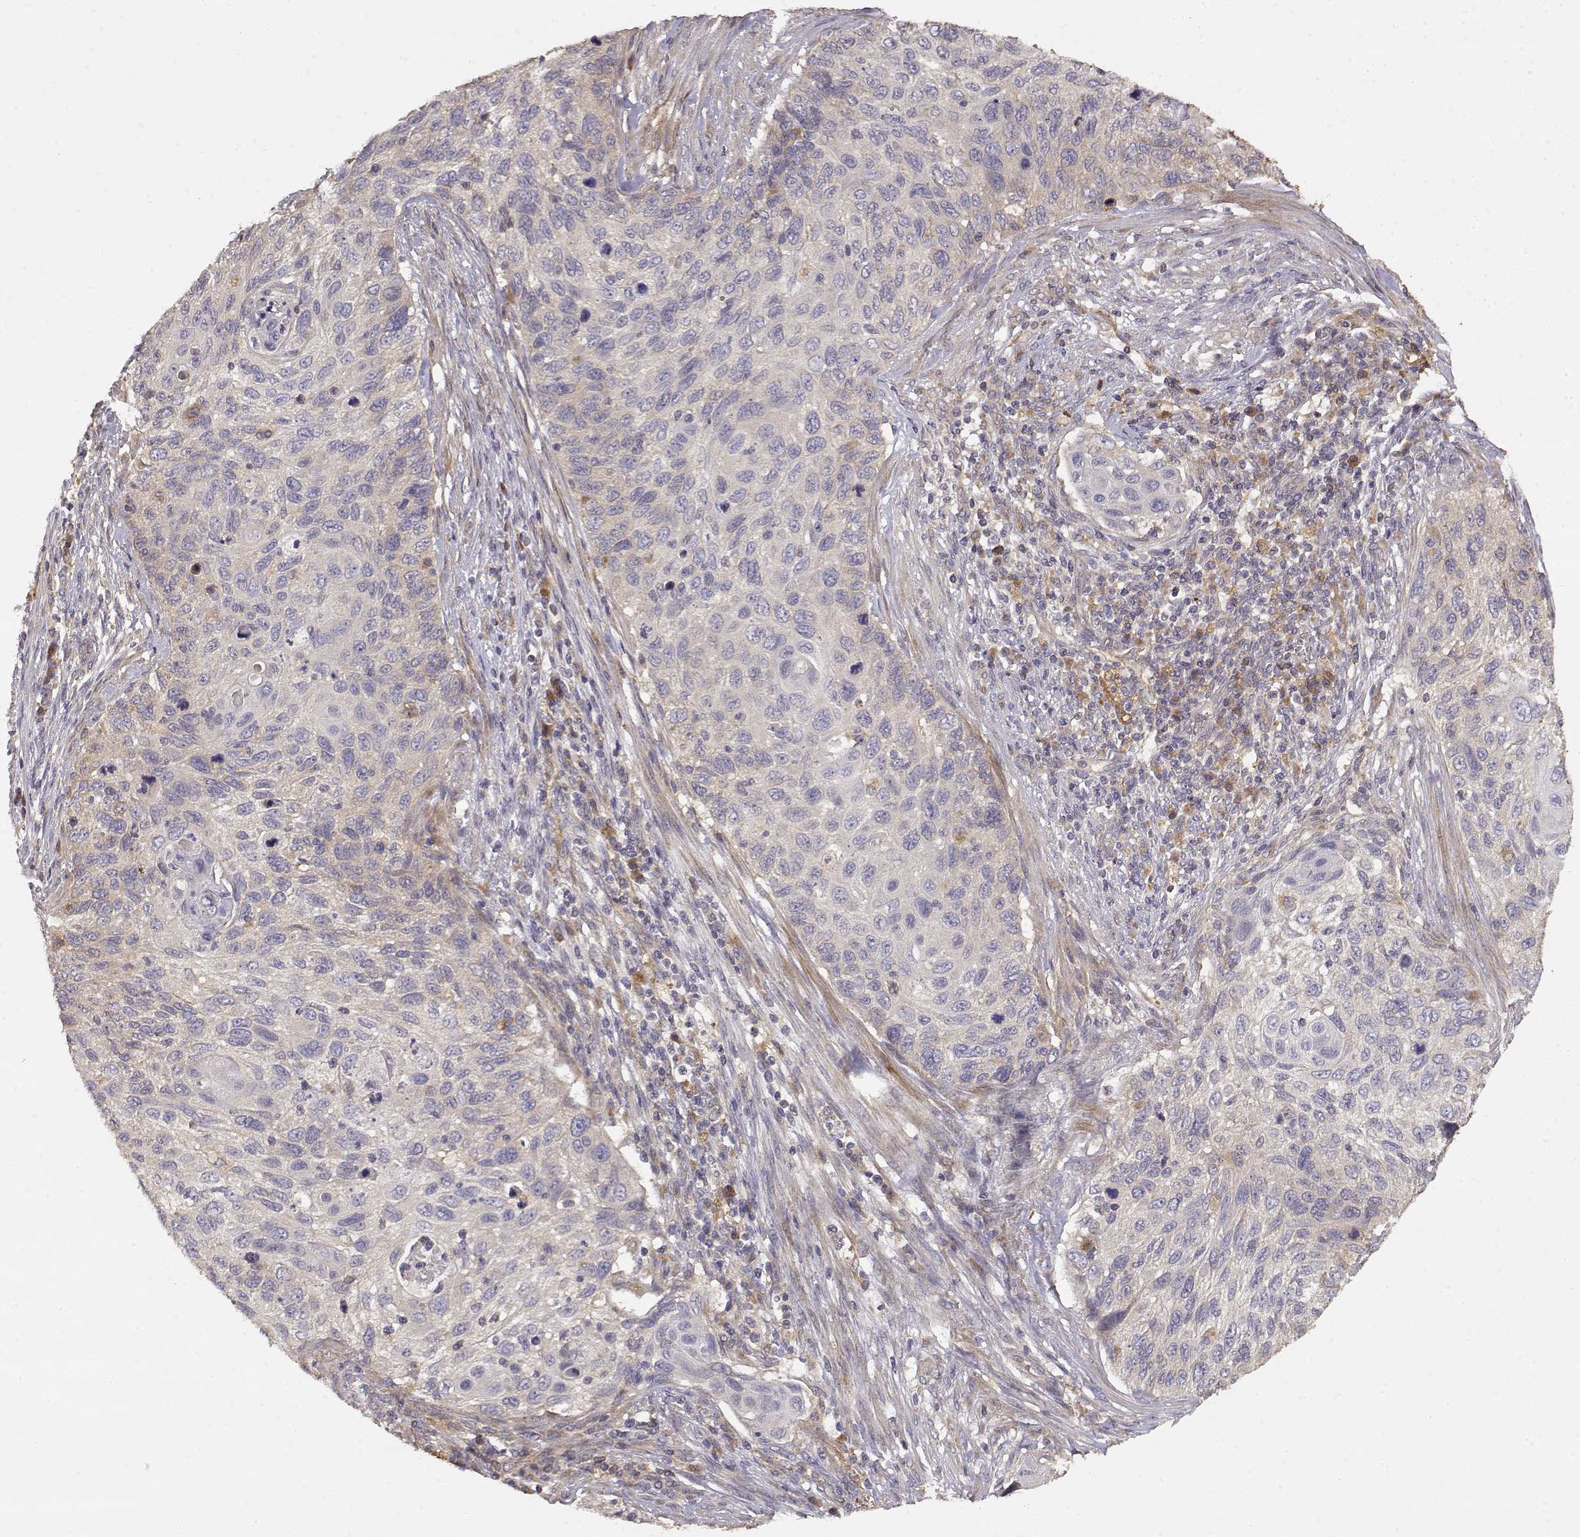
{"staining": {"intensity": "negative", "quantity": "none", "location": "none"}, "tissue": "cervical cancer", "cell_type": "Tumor cells", "image_type": "cancer", "snomed": [{"axis": "morphology", "description": "Squamous cell carcinoma, NOS"}, {"axis": "topography", "description": "Cervix"}], "caption": "Immunohistochemistry (IHC) of human cervical cancer (squamous cell carcinoma) shows no expression in tumor cells.", "gene": "CRIM1", "patient": {"sex": "female", "age": 70}}